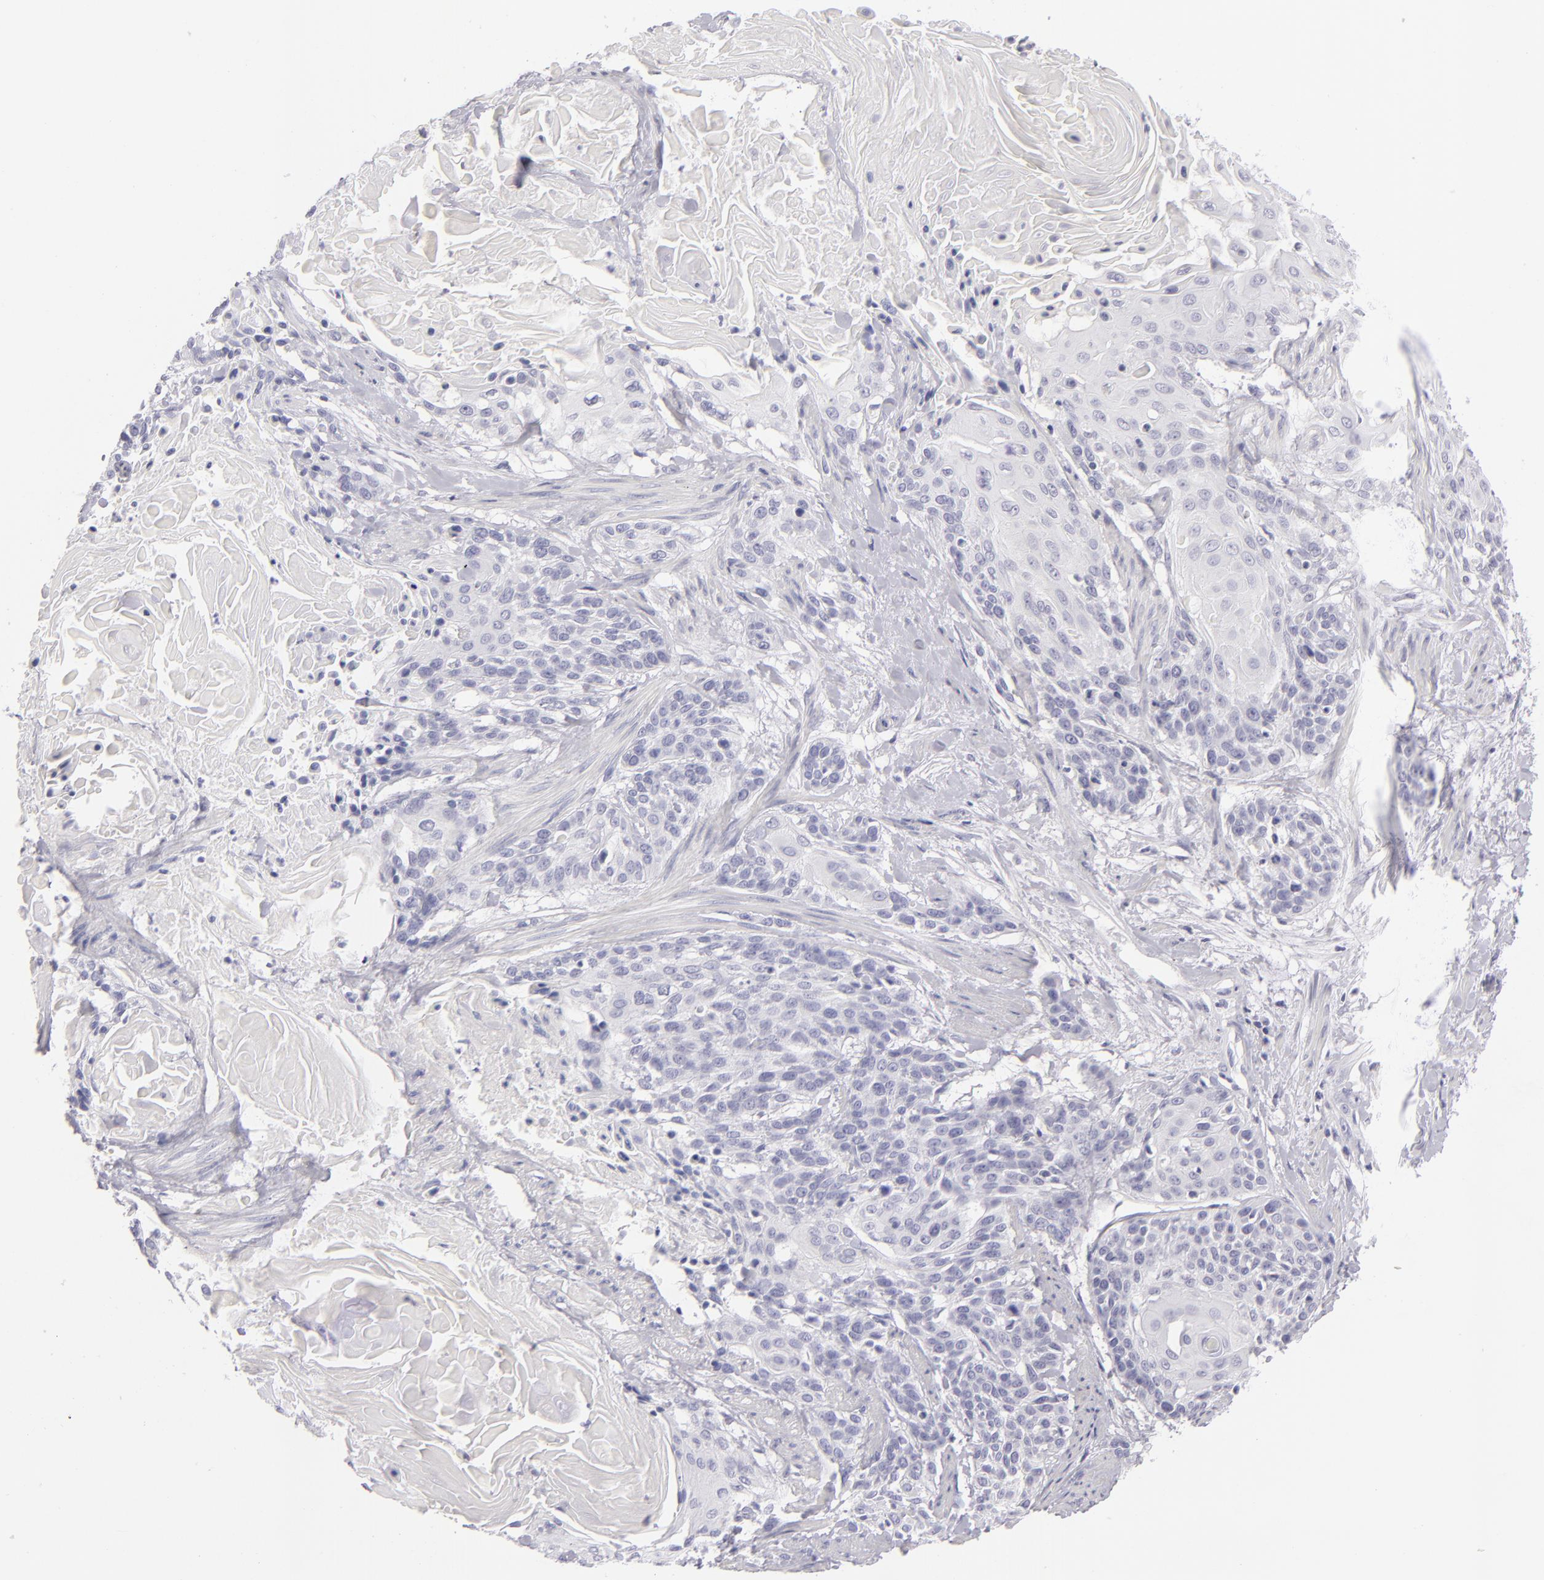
{"staining": {"intensity": "negative", "quantity": "none", "location": "none"}, "tissue": "cervical cancer", "cell_type": "Tumor cells", "image_type": "cancer", "snomed": [{"axis": "morphology", "description": "Squamous cell carcinoma, NOS"}, {"axis": "topography", "description": "Cervix"}], "caption": "High magnification brightfield microscopy of cervical cancer (squamous cell carcinoma) stained with DAB (3,3'-diaminobenzidine) (brown) and counterstained with hematoxylin (blue): tumor cells show no significant positivity.", "gene": "VIL1", "patient": {"sex": "female", "age": 57}}